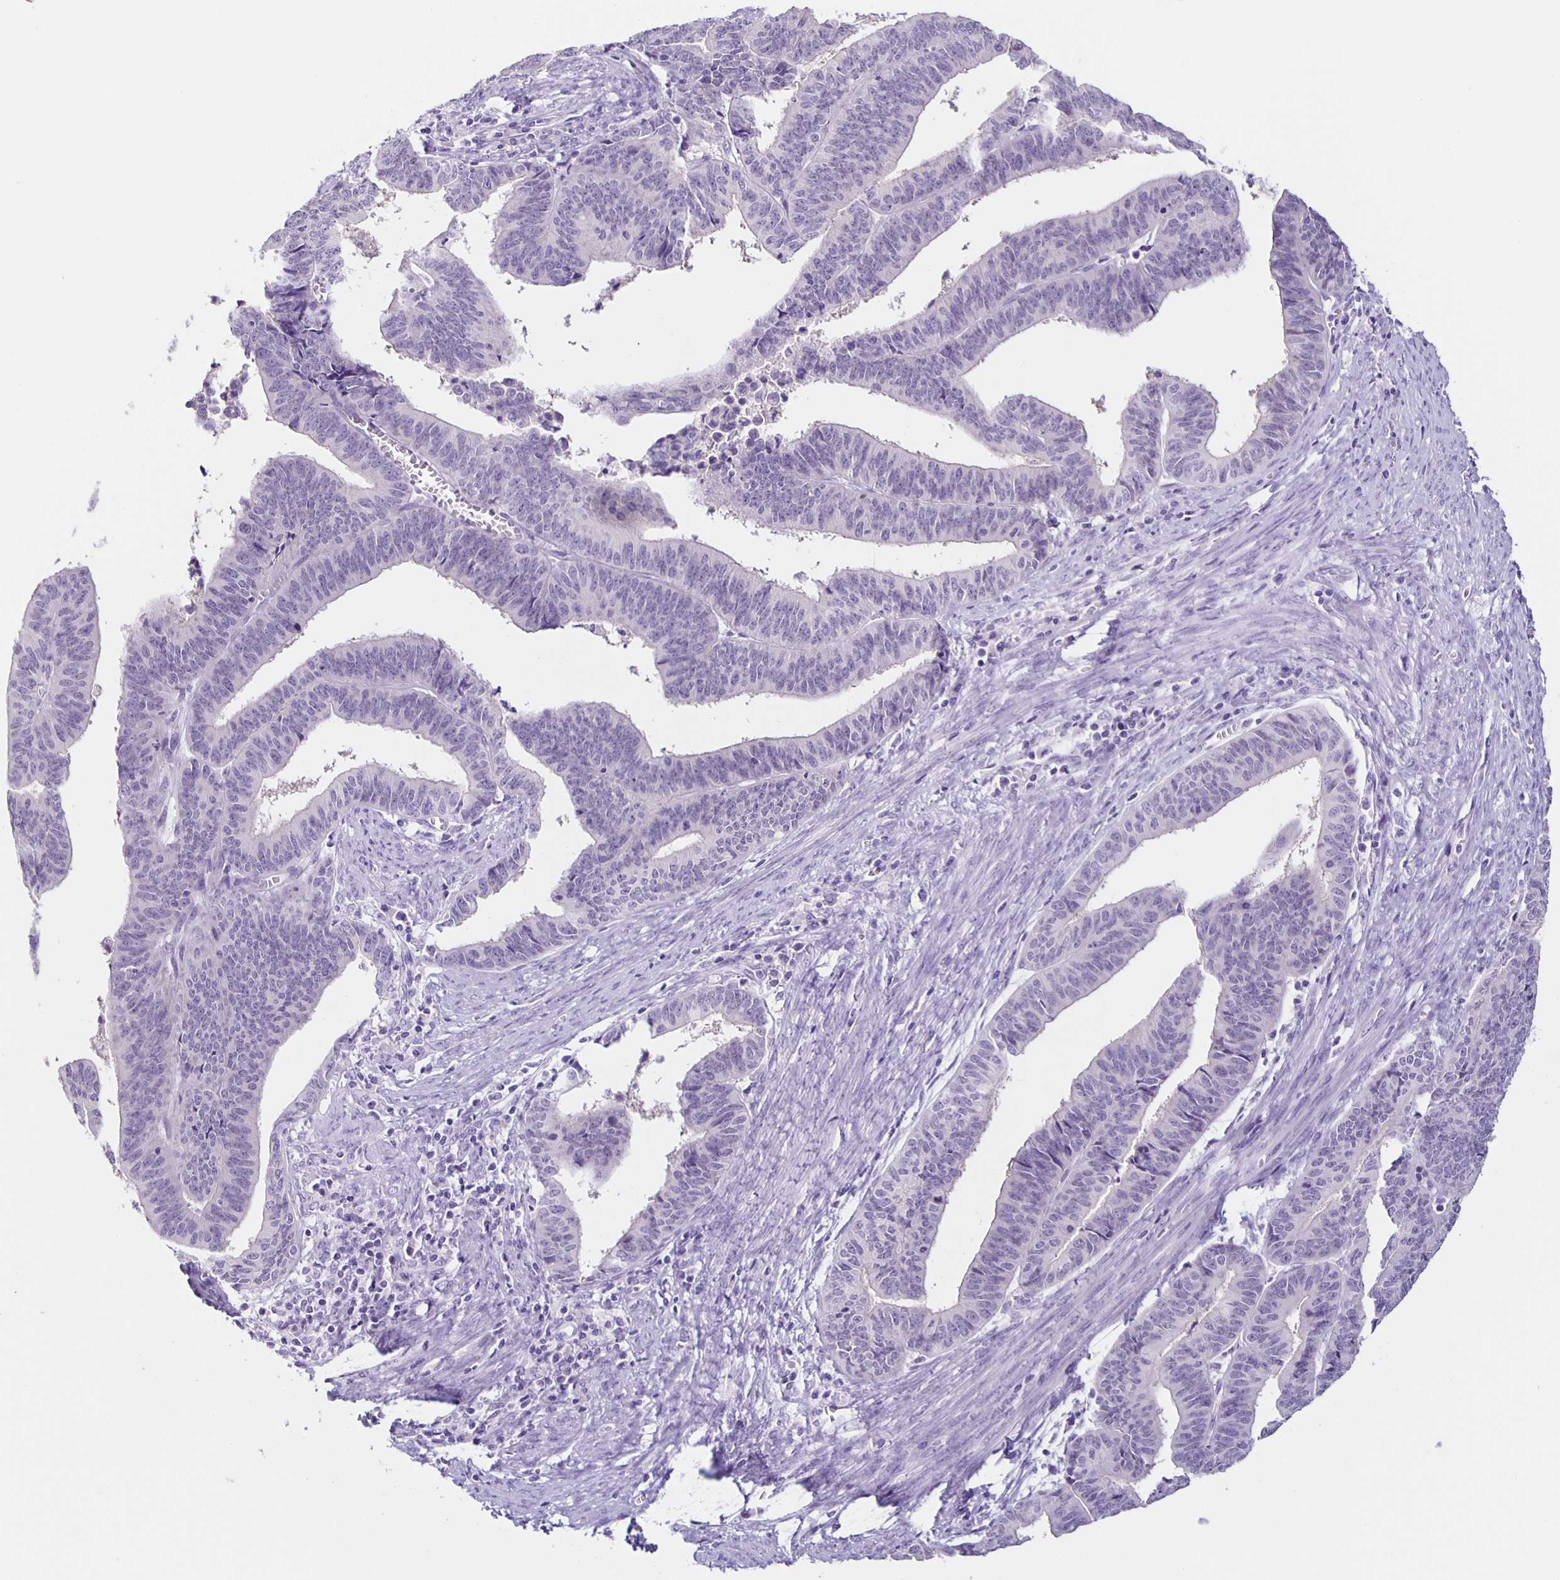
{"staining": {"intensity": "negative", "quantity": "none", "location": "none"}, "tissue": "endometrial cancer", "cell_type": "Tumor cells", "image_type": "cancer", "snomed": [{"axis": "morphology", "description": "Adenocarcinoma, NOS"}, {"axis": "topography", "description": "Endometrium"}], "caption": "Endometrial cancer was stained to show a protein in brown. There is no significant staining in tumor cells.", "gene": "SLC12A3", "patient": {"sex": "female", "age": 65}}